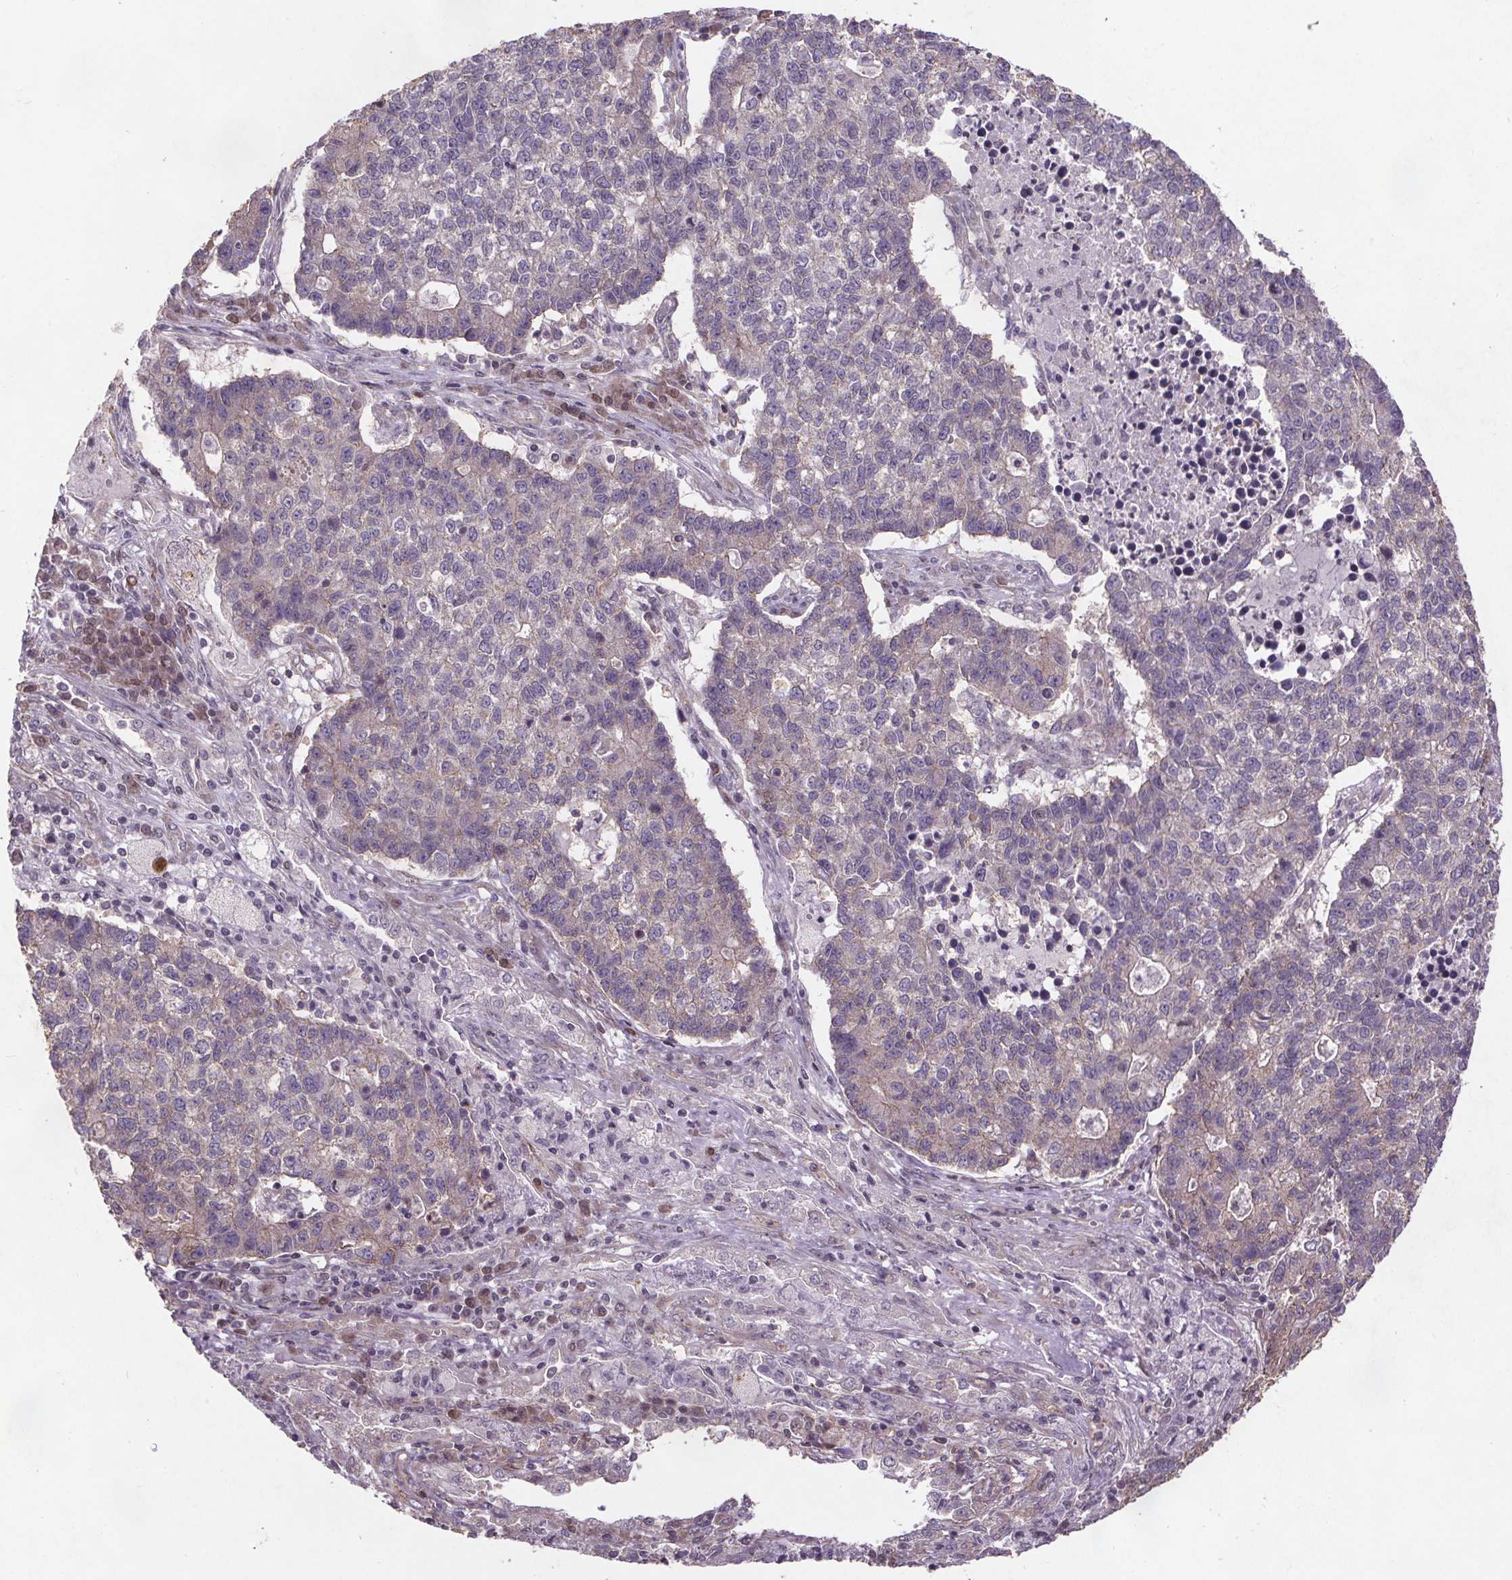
{"staining": {"intensity": "negative", "quantity": "none", "location": "none"}, "tissue": "lung cancer", "cell_type": "Tumor cells", "image_type": "cancer", "snomed": [{"axis": "morphology", "description": "Adenocarcinoma, NOS"}, {"axis": "topography", "description": "Lung"}], "caption": "There is no significant positivity in tumor cells of lung cancer (adenocarcinoma).", "gene": "STRN3", "patient": {"sex": "male", "age": 57}}